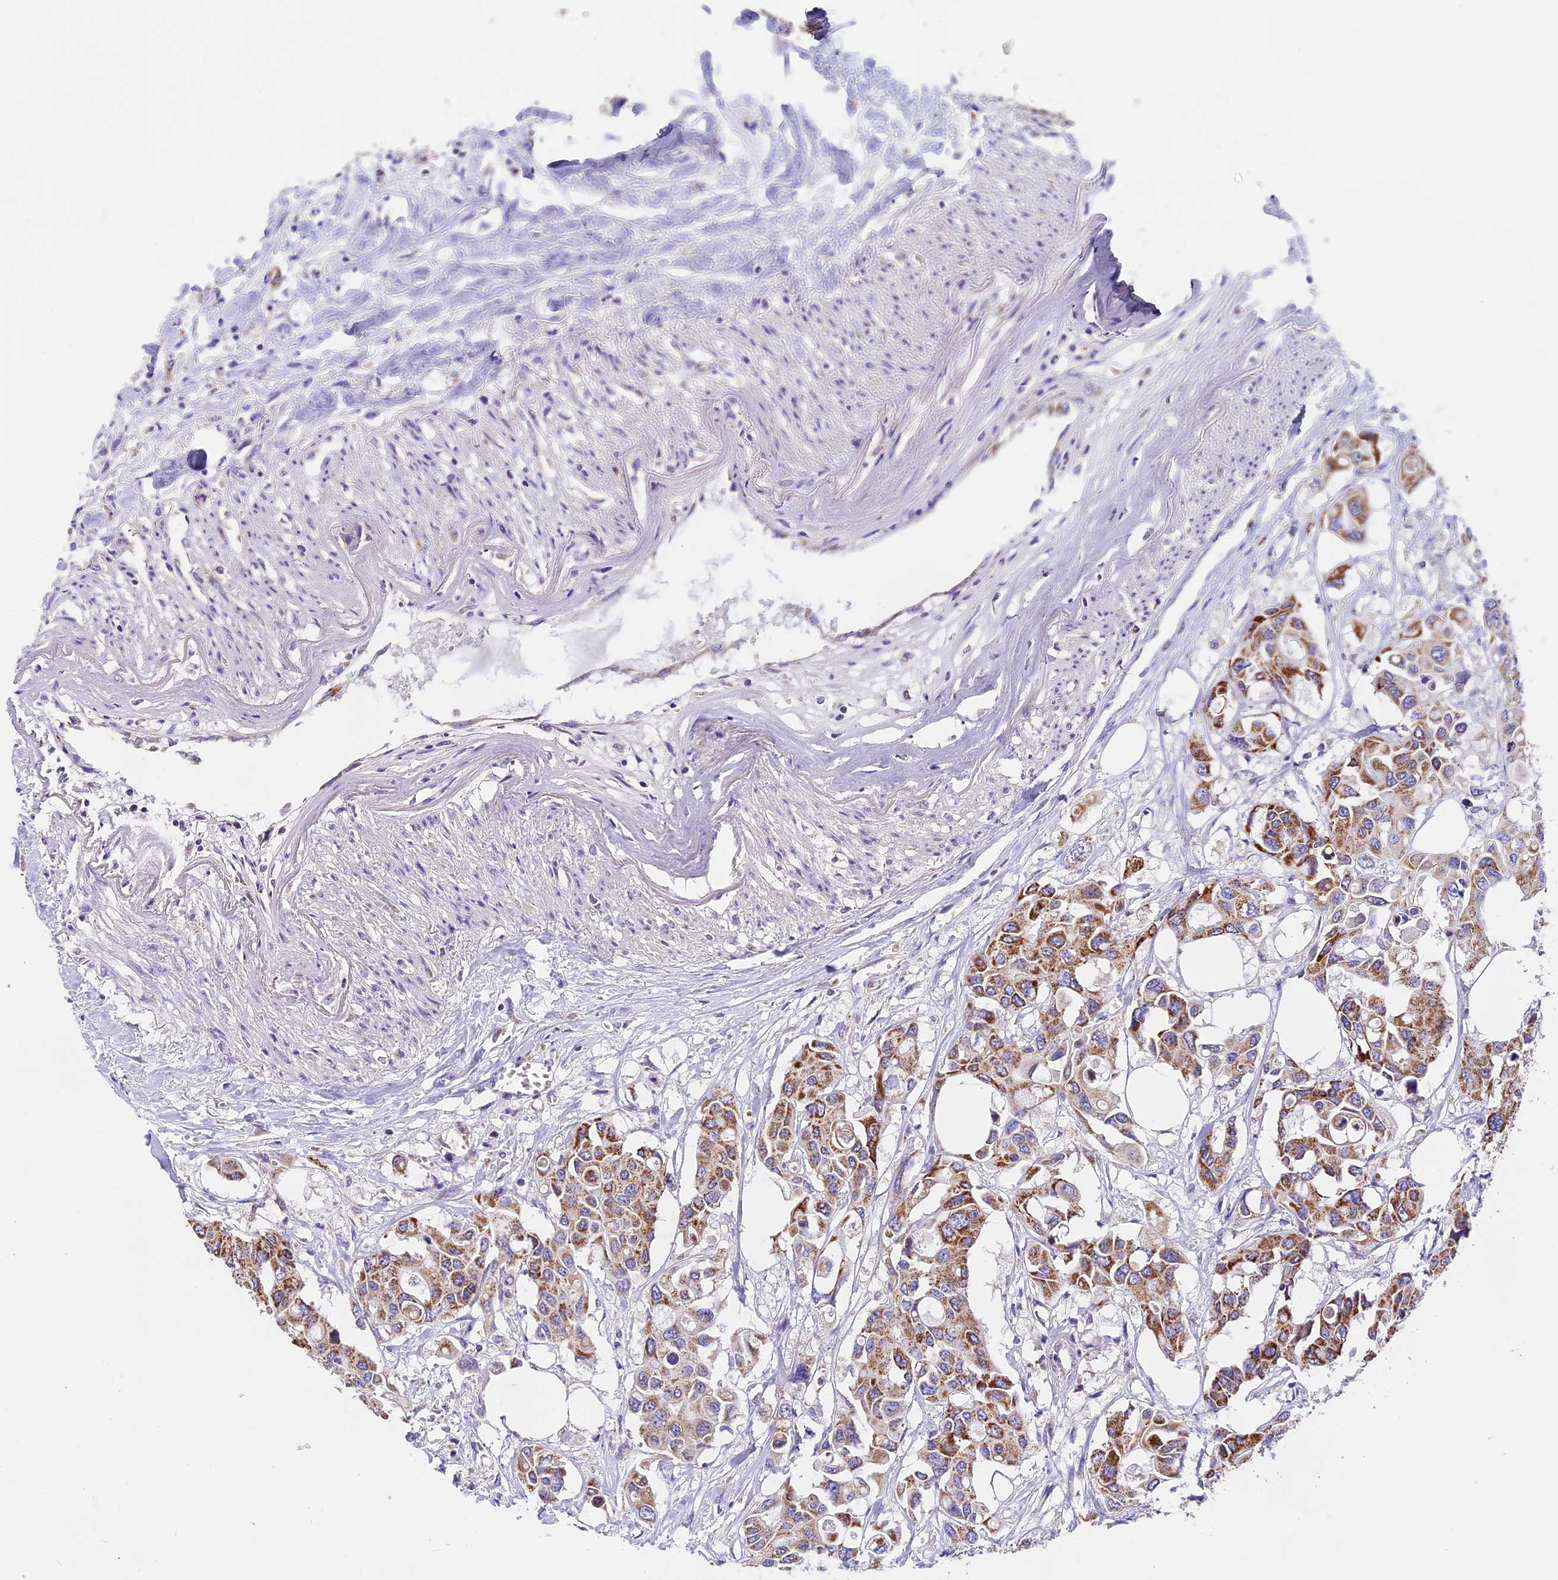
{"staining": {"intensity": "strong", "quantity": "25%-75%", "location": "cytoplasmic/membranous"}, "tissue": "colorectal cancer", "cell_type": "Tumor cells", "image_type": "cancer", "snomed": [{"axis": "morphology", "description": "Adenocarcinoma, NOS"}, {"axis": "topography", "description": "Colon"}], "caption": "Adenocarcinoma (colorectal) tissue demonstrates strong cytoplasmic/membranous positivity in about 25%-75% of tumor cells", "gene": "MGME1", "patient": {"sex": "male", "age": 77}}